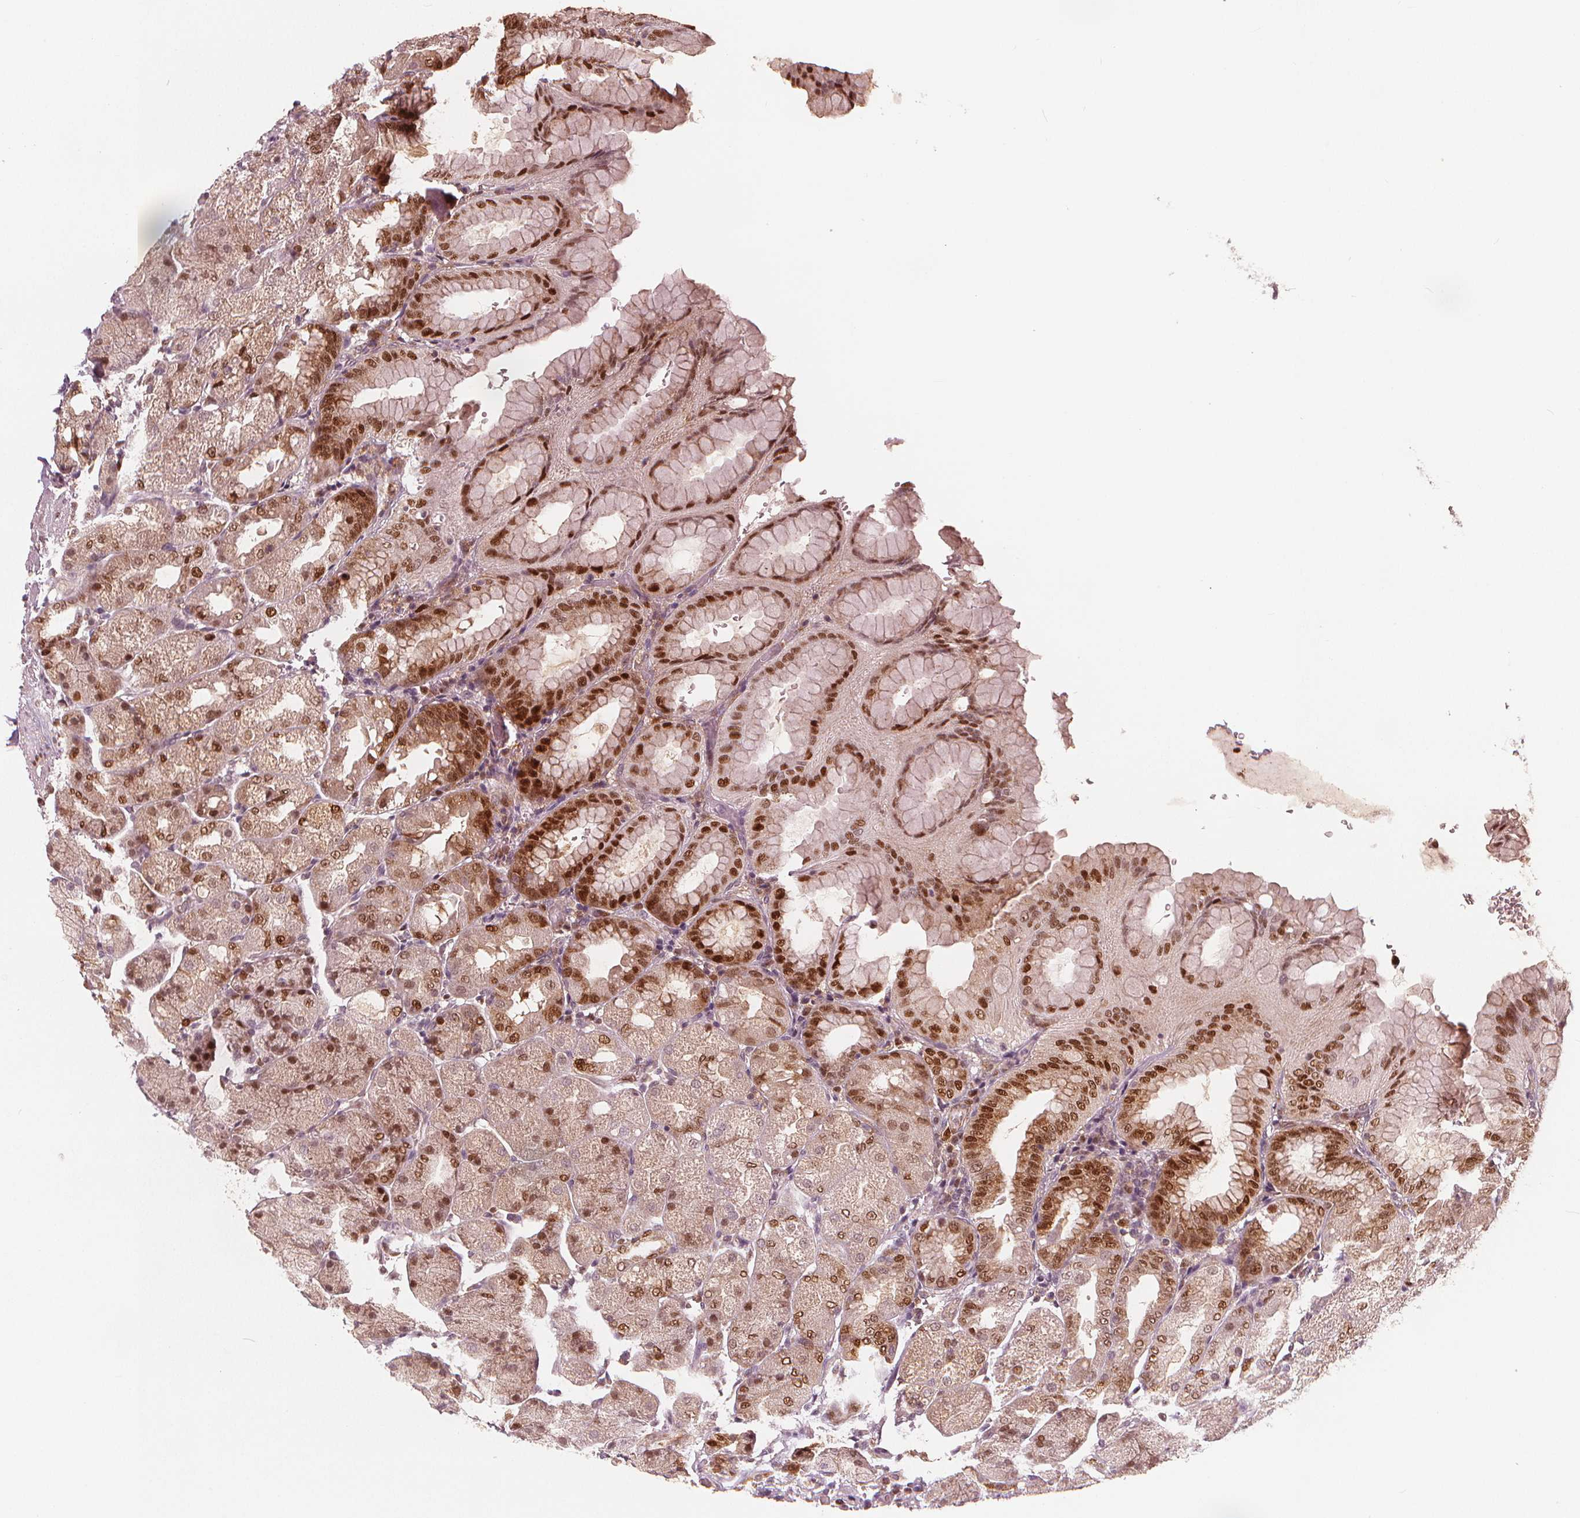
{"staining": {"intensity": "strong", "quantity": "25%-75%", "location": "cytoplasmic/membranous,nuclear"}, "tissue": "stomach", "cell_type": "Glandular cells", "image_type": "normal", "snomed": [{"axis": "morphology", "description": "Normal tissue, NOS"}, {"axis": "topography", "description": "Stomach, upper"}, {"axis": "topography", "description": "Stomach"}, {"axis": "topography", "description": "Stomach, lower"}], "caption": "Human stomach stained with a brown dye demonstrates strong cytoplasmic/membranous,nuclear positive expression in approximately 25%-75% of glandular cells.", "gene": "SQSTM1", "patient": {"sex": "male", "age": 62}}